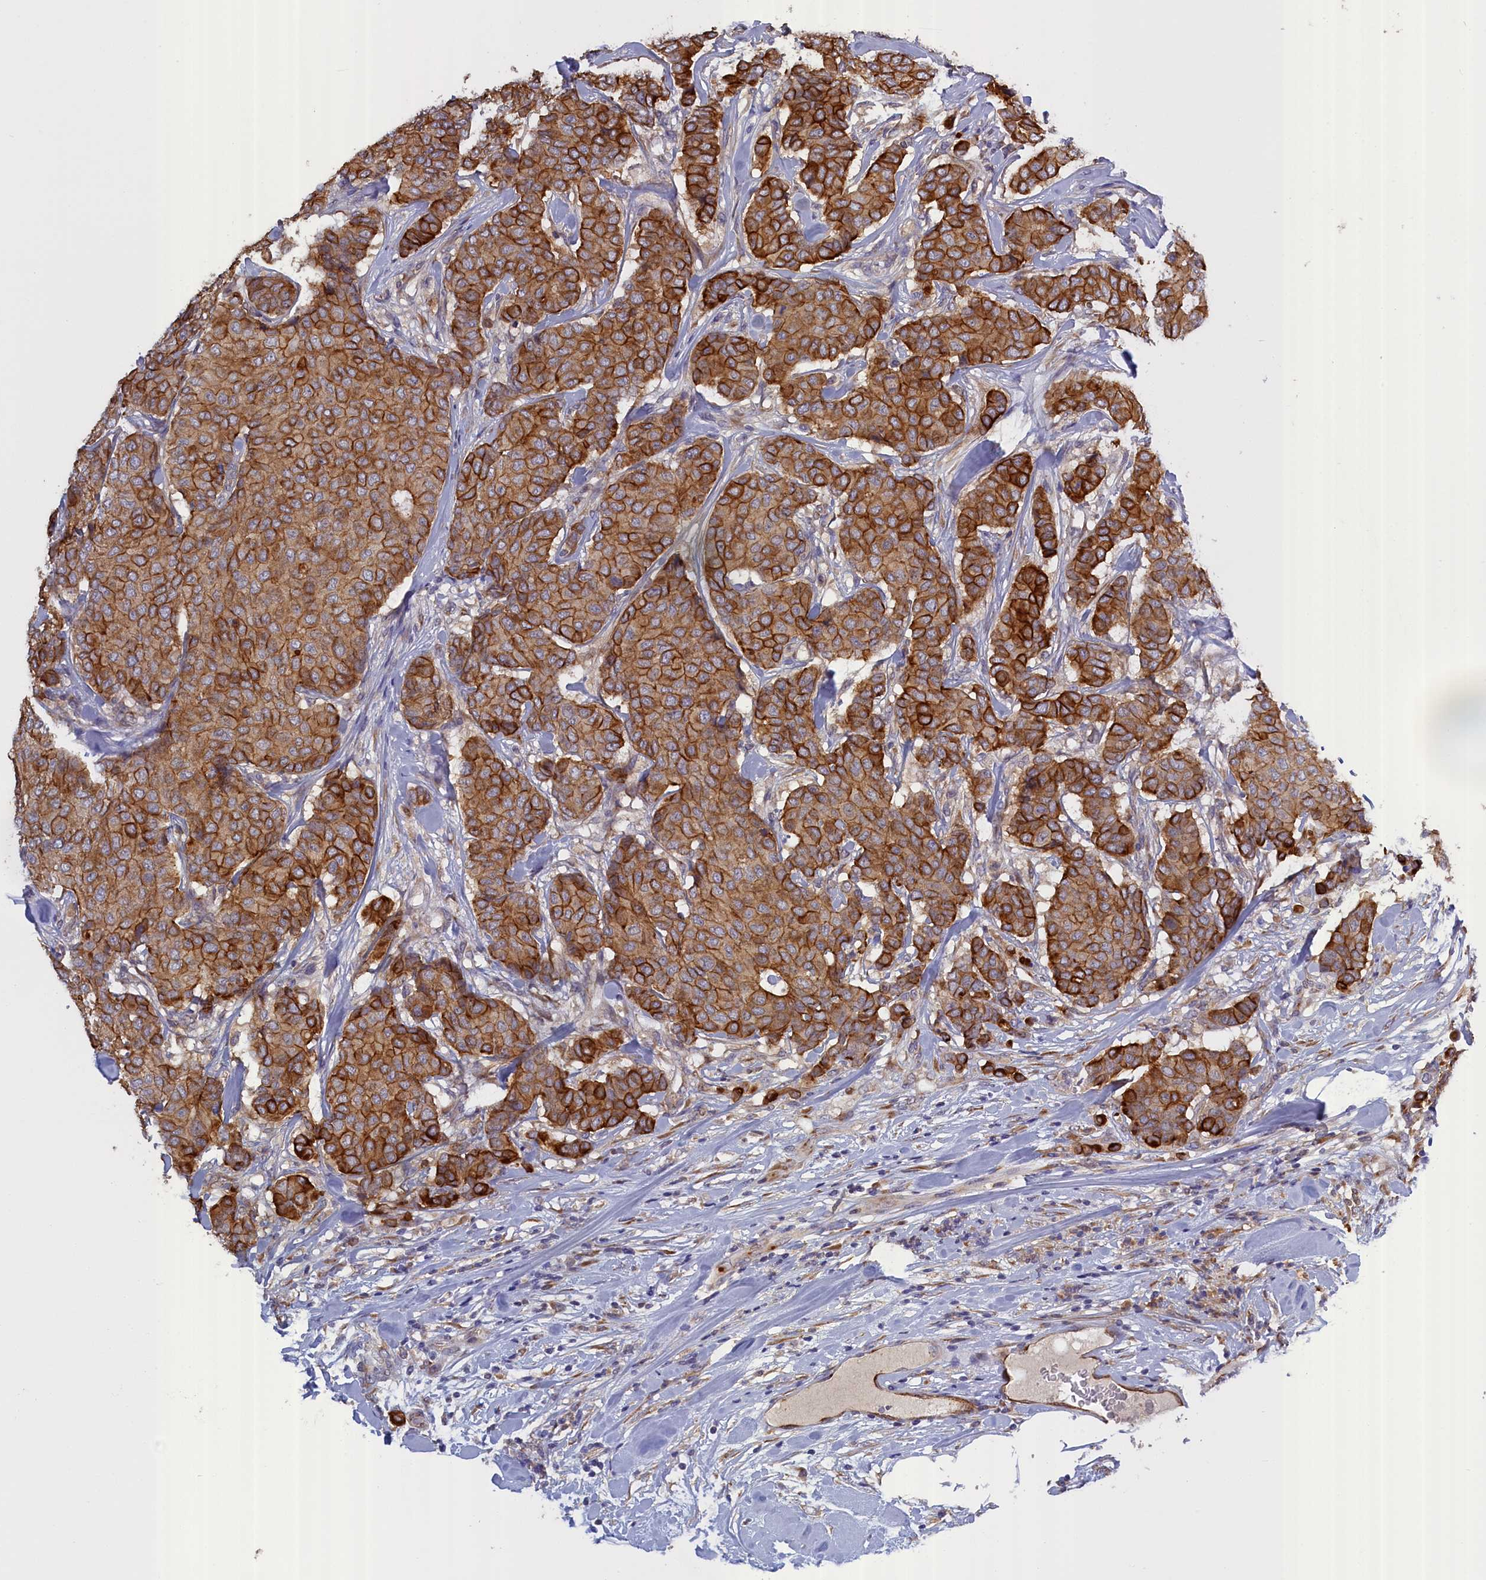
{"staining": {"intensity": "strong", "quantity": ">75%", "location": "cytoplasmic/membranous"}, "tissue": "breast cancer", "cell_type": "Tumor cells", "image_type": "cancer", "snomed": [{"axis": "morphology", "description": "Duct carcinoma"}, {"axis": "topography", "description": "Breast"}], "caption": "Immunohistochemistry photomicrograph of human breast intraductal carcinoma stained for a protein (brown), which exhibits high levels of strong cytoplasmic/membranous positivity in approximately >75% of tumor cells.", "gene": "COL19A1", "patient": {"sex": "female", "age": 75}}